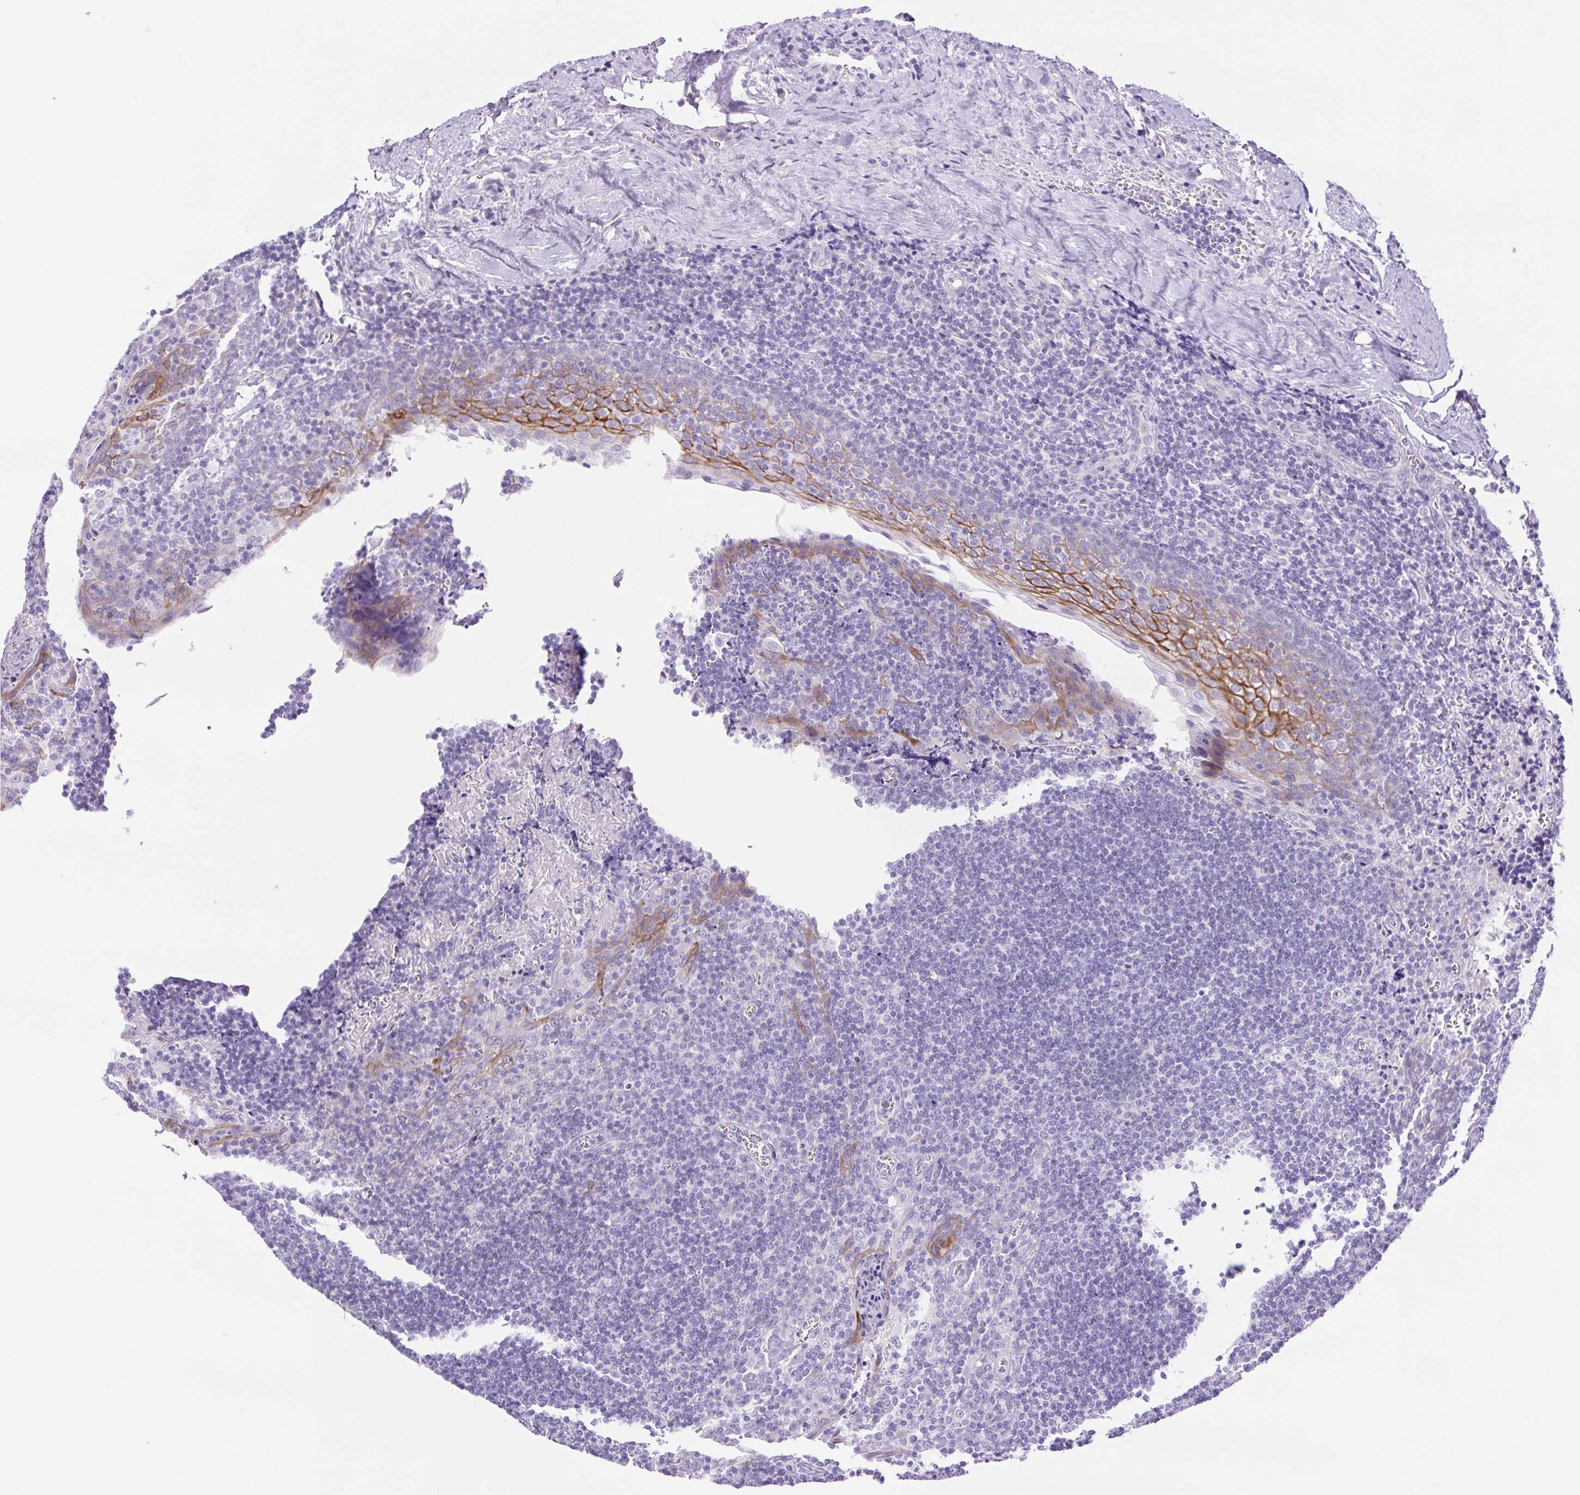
{"staining": {"intensity": "negative", "quantity": "none", "location": "none"}, "tissue": "tonsil", "cell_type": "Germinal center cells", "image_type": "normal", "snomed": [{"axis": "morphology", "description": "Normal tissue, NOS"}, {"axis": "morphology", "description": "Inflammation, NOS"}, {"axis": "topography", "description": "Tonsil"}], "caption": "IHC of benign tonsil displays no staining in germinal center cells.", "gene": "CDSN", "patient": {"sex": "female", "age": 31}}